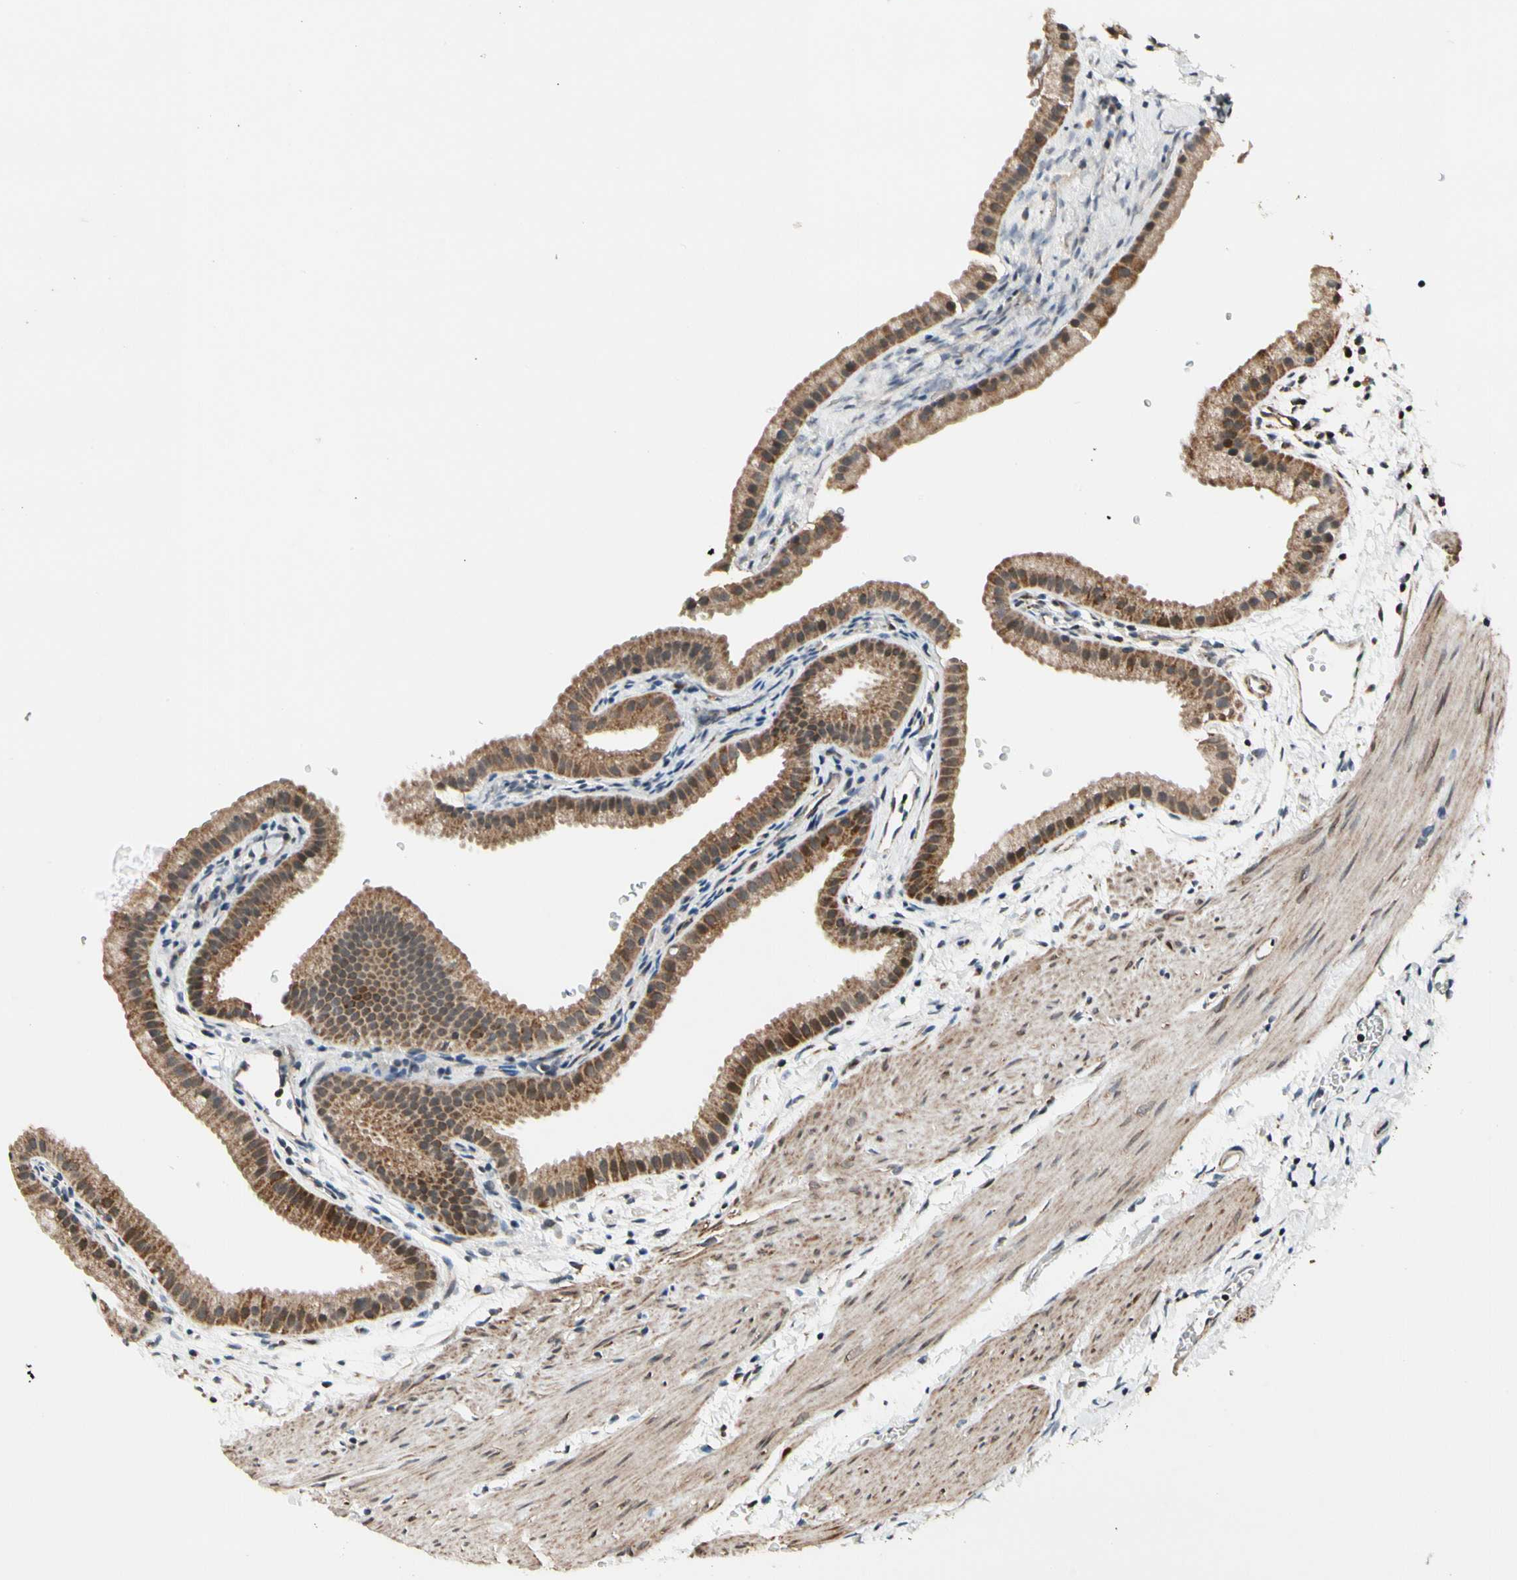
{"staining": {"intensity": "moderate", "quantity": ">75%", "location": "cytoplasmic/membranous"}, "tissue": "gallbladder", "cell_type": "Glandular cells", "image_type": "normal", "snomed": [{"axis": "morphology", "description": "Normal tissue, NOS"}, {"axis": "topography", "description": "Gallbladder"}], "caption": "Protein expression analysis of benign human gallbladder reveals moderate cytoplasmic/membranous positivity in about >75% of glandular cells. The protein is stained brown, and the nuclei are stained in blue (DAB IHC with brightfield microscopy, high magnification).", "gene": "KHDC4", "patient": {"sex": "female", "age": 64}}